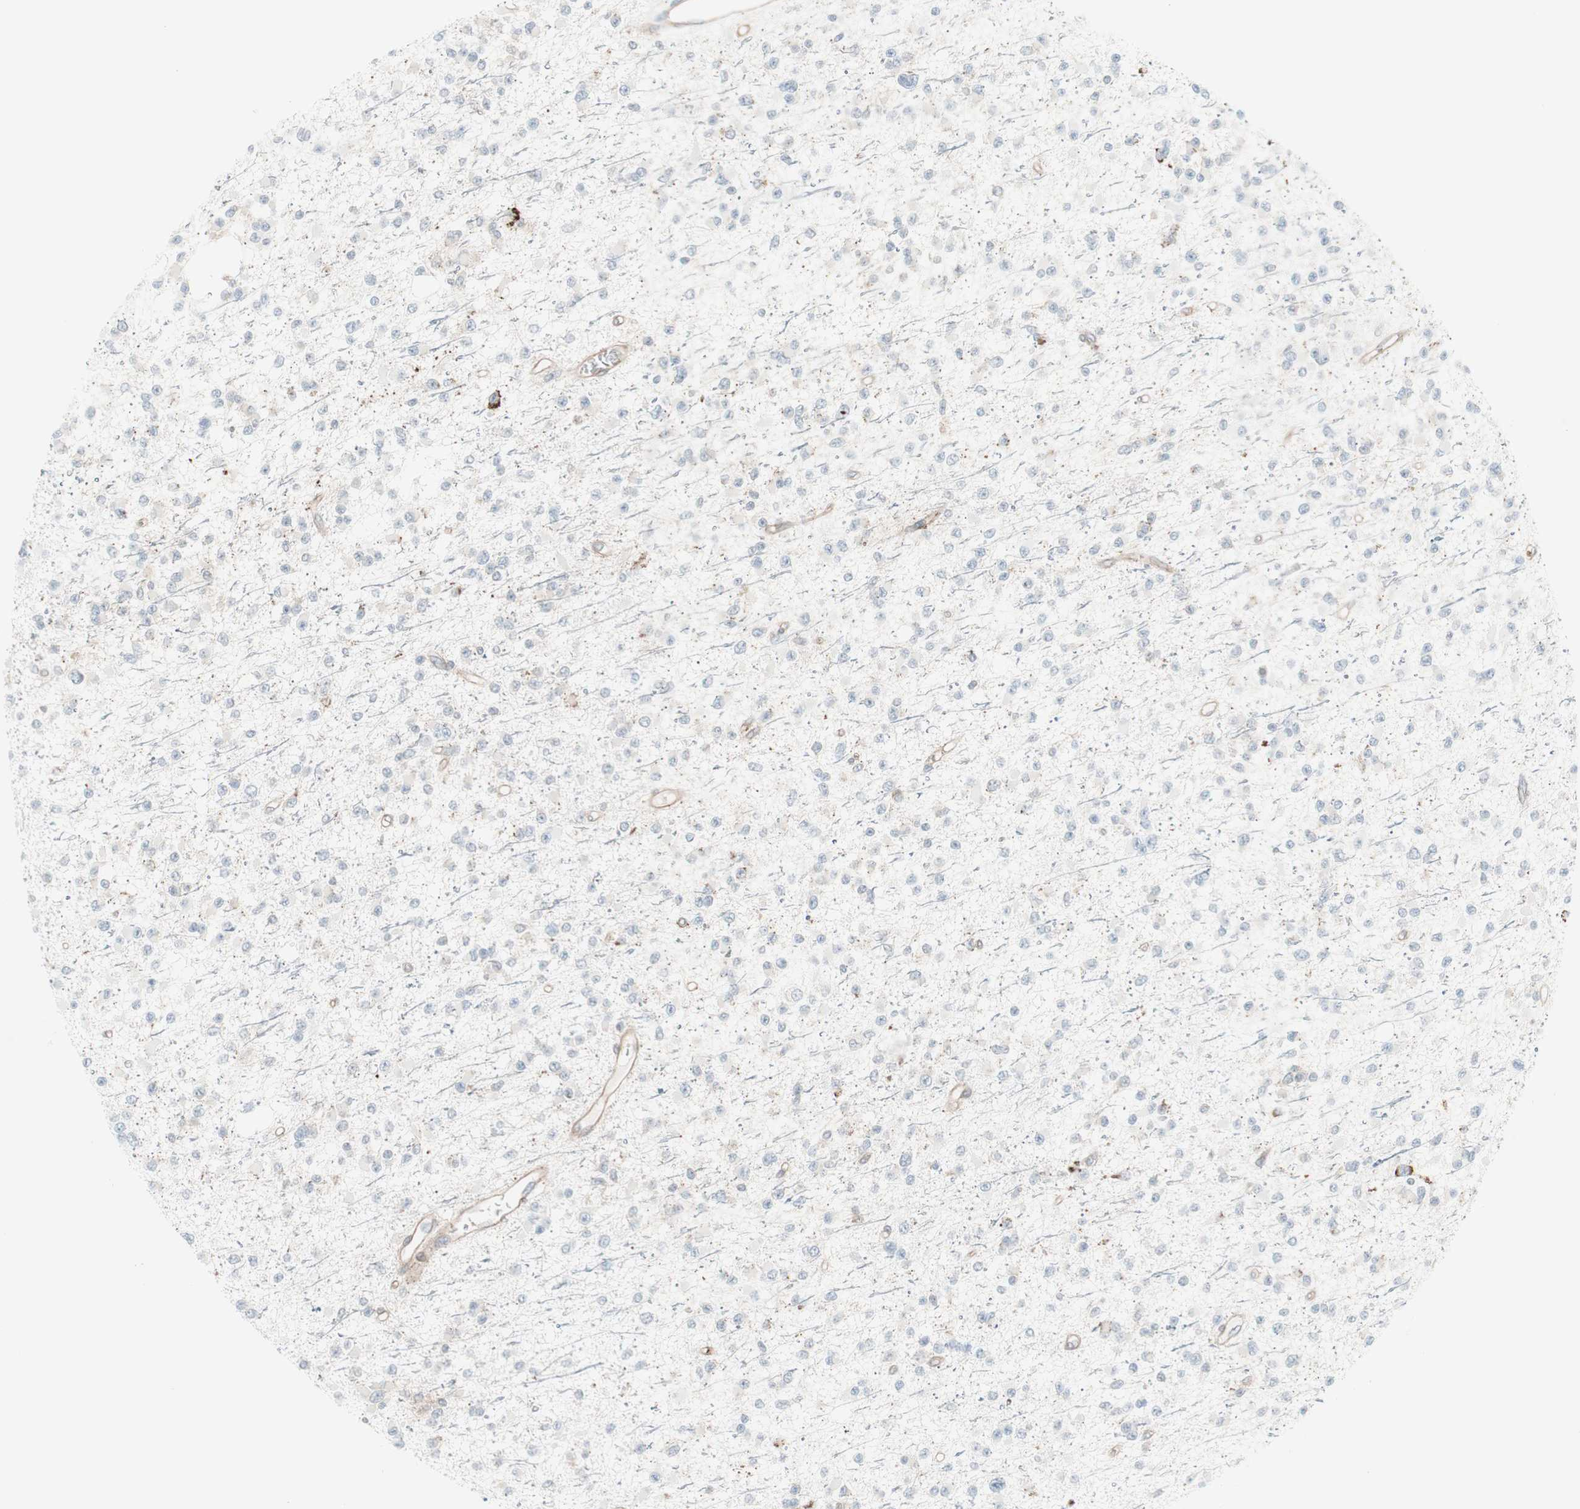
{"staining": {"intensity": "negative", "quantity": "none", "location": "none"}, "tissue": "glioma", "cell_type": "Tumor cells", "image_type": "cancer", "snomed": [{"axis": "morphology", "description": "Glioma, malignant, Low grade"}, {"axis": "topography", "description": "Brain"}], "caption": "This is an IHC histopathology image of human malignant low-grade glioma. There is no expression in tumor cells.", "gene": "TCP11L1", "patient": {"sex": "female", "age": 22}}